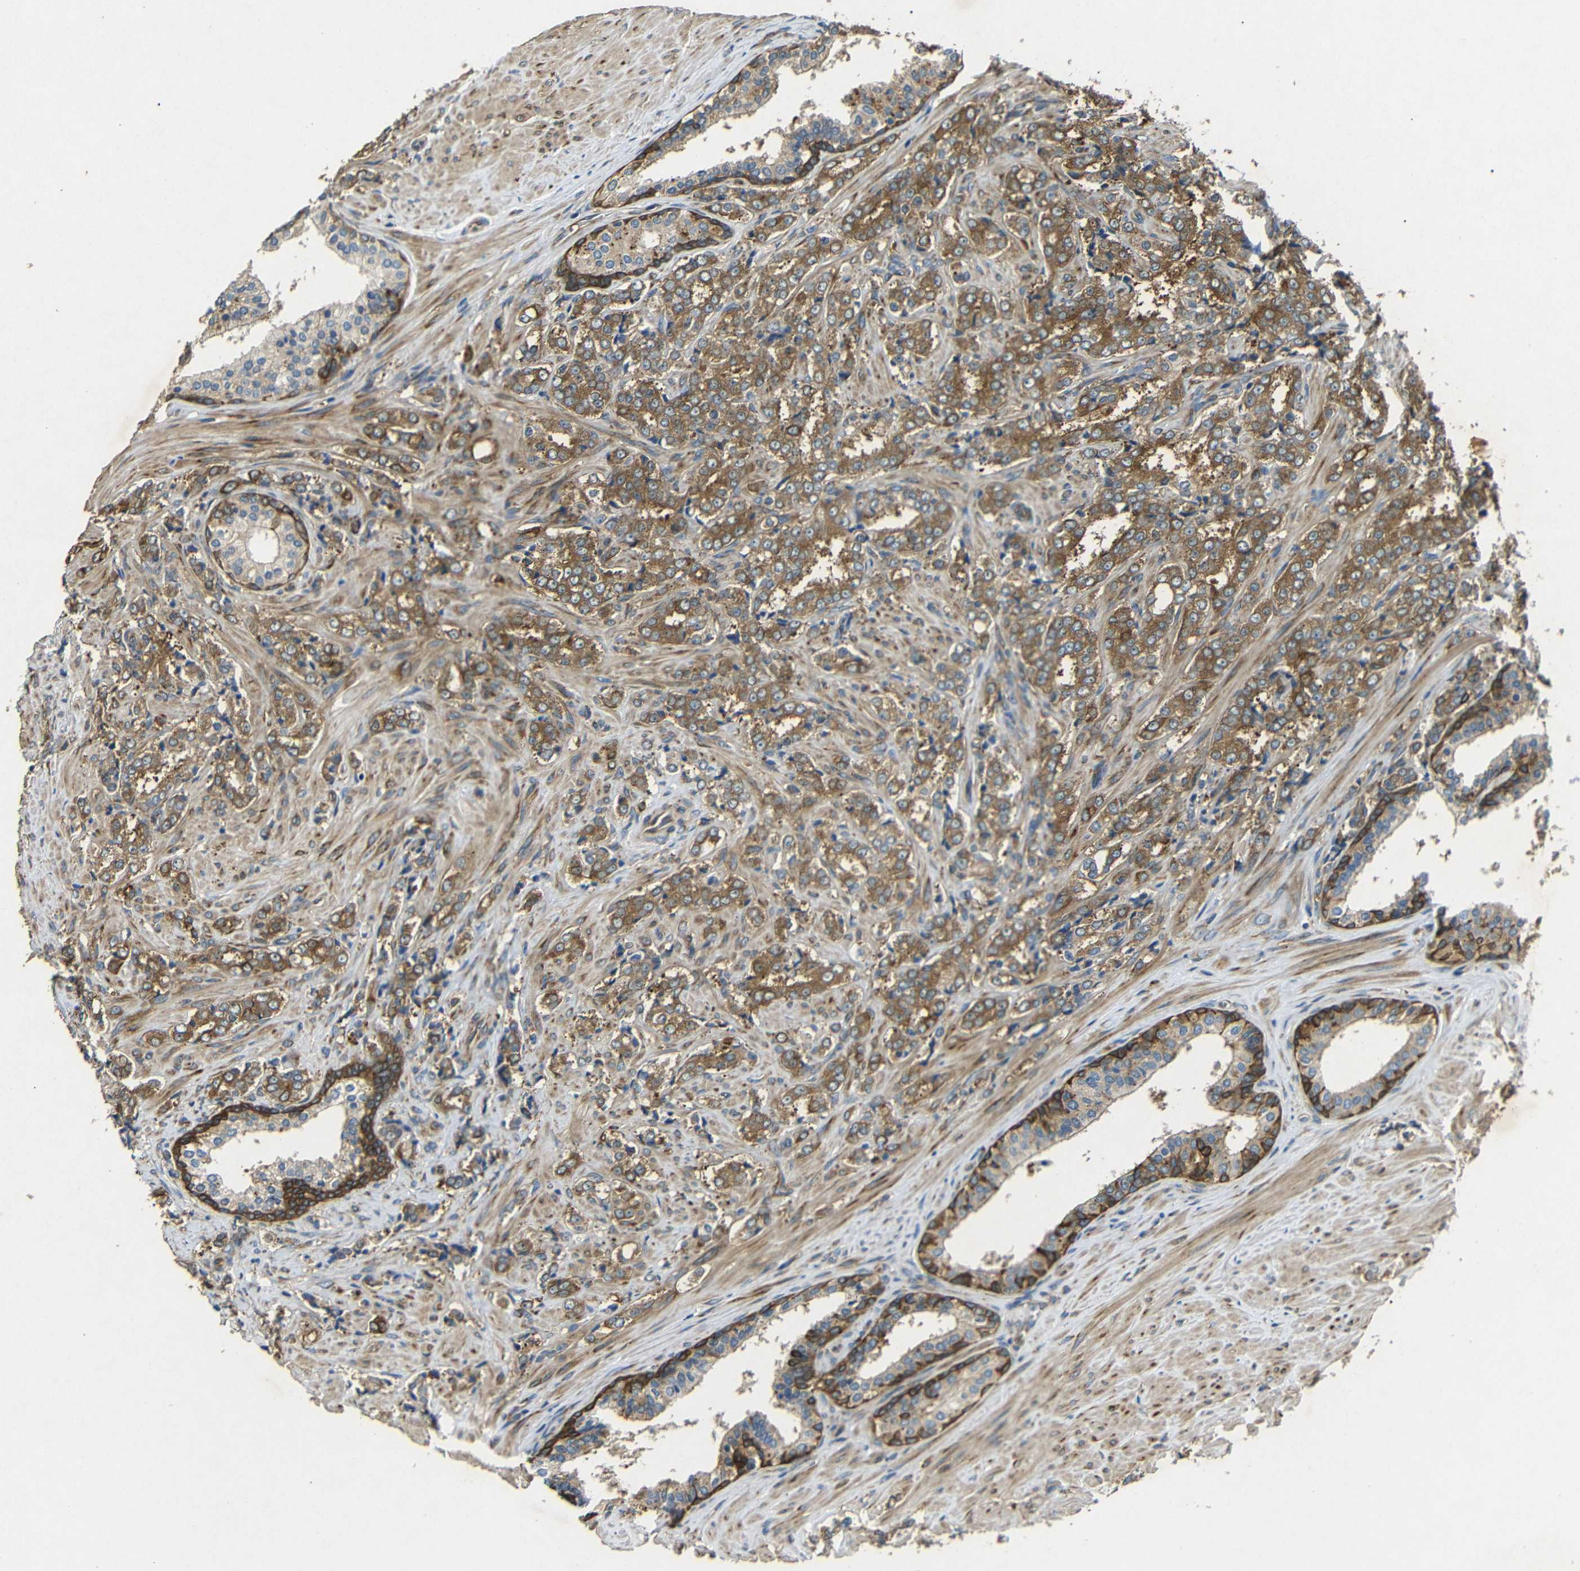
{"staining": {"intensity": "moderate", "quantity": "25%-75%", "location": "cytoplasmic/membranous"}, "tissue": "prostate cancer", "cell_type": "Tumor cells", "image_type": "cancer", "snomed": [{"axis": "morphology", "description": "Adenocarcinoma, Low grade"}, {"axis": "topography", "description": "Prostate"}], "caption": "High-magnification brightfield microscopy of prostate cancer stained with DAB (brown) and counterstained with hematoxylin (blue). tumor cells exhibit moderate cytoplasmic/membranous staining is identified in about25%-75% of cells. (brown staining indicates protein expression, while blue staining denotes nuclei).", "gene": "BTF3", "patient": {"sex": "male", "age": 60}}